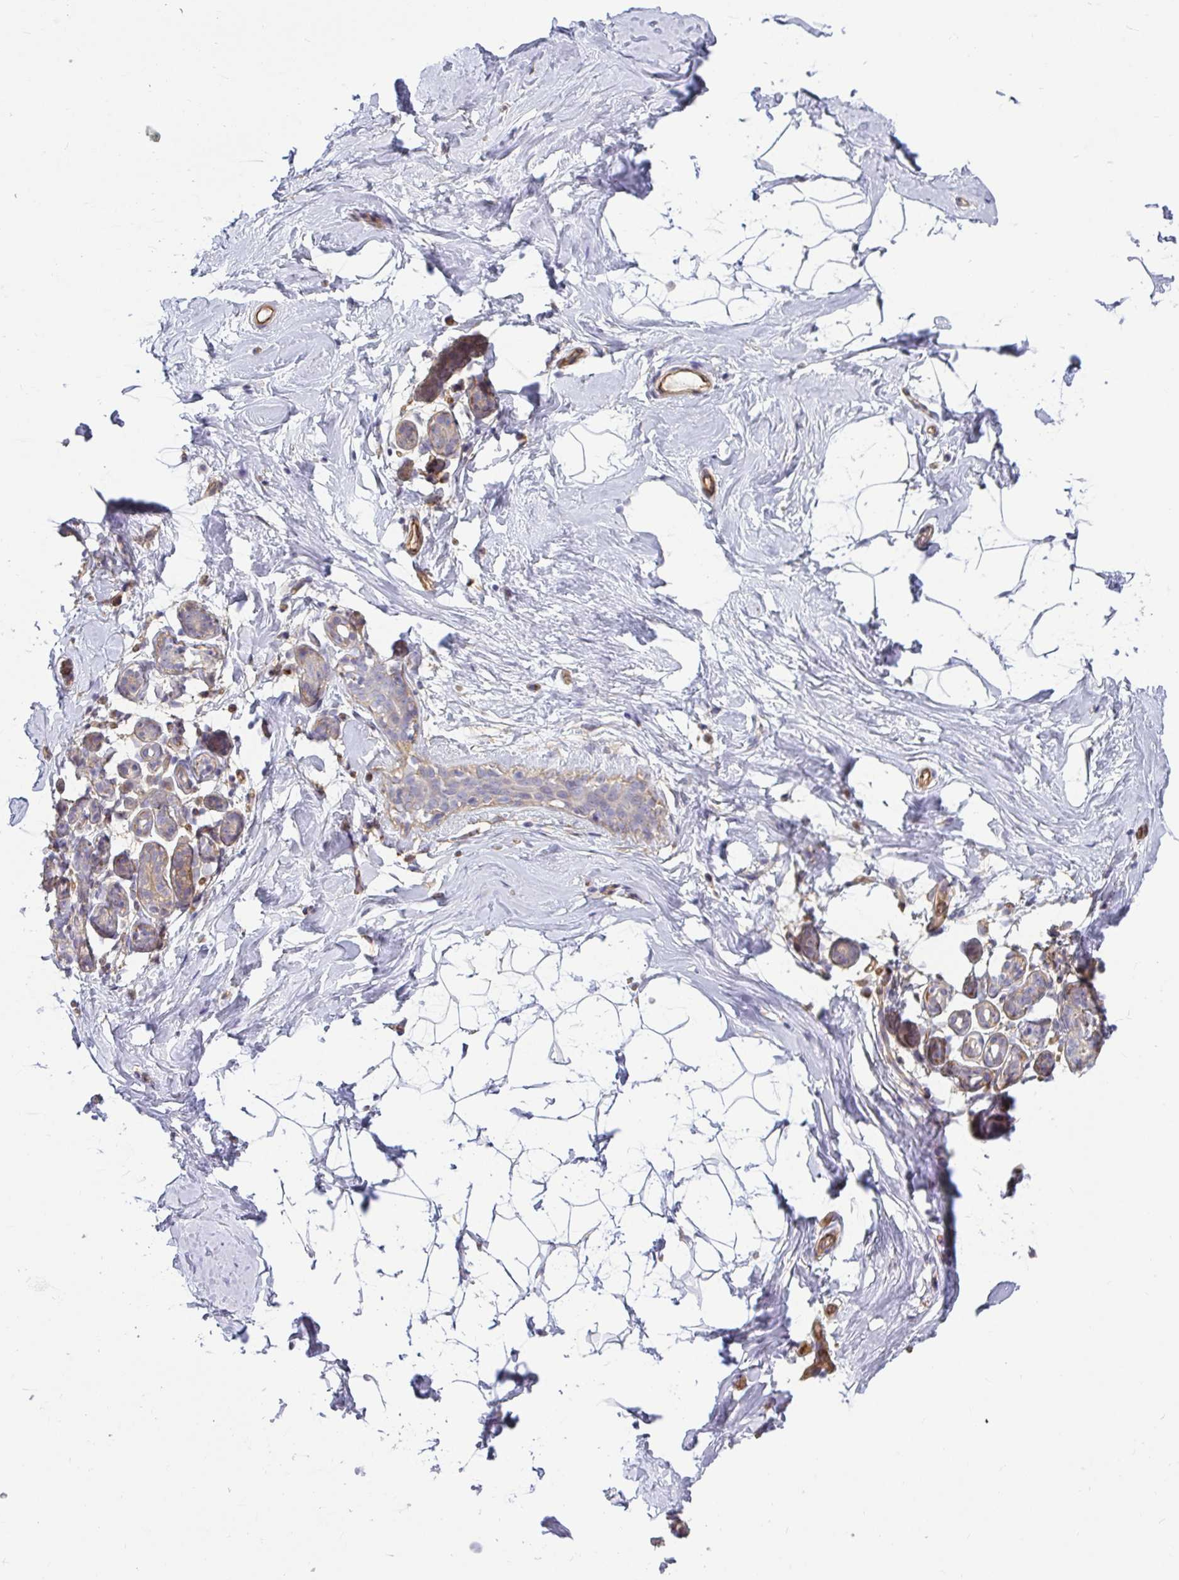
{"staining": {"intensity": "negative", "quantity": "none", "location": "none"}, "tissue": "breast", "cell_type": "Adipocytes", "image_type": "normal", "snomed": [{"axis": "morphology", "description": "Normal tissue, NOS"}, {"axis": "topography", "description": "Breast"}], "caption": "A histopathology image of human breast is negative for staining in adipocytes. Brightfield microscopy of IHC stained with DAB (brown) and hematoxylin (blue), captured at high magnification.", "gene": "IFIT3", "patient": {"sex": "female", "age": 32}}